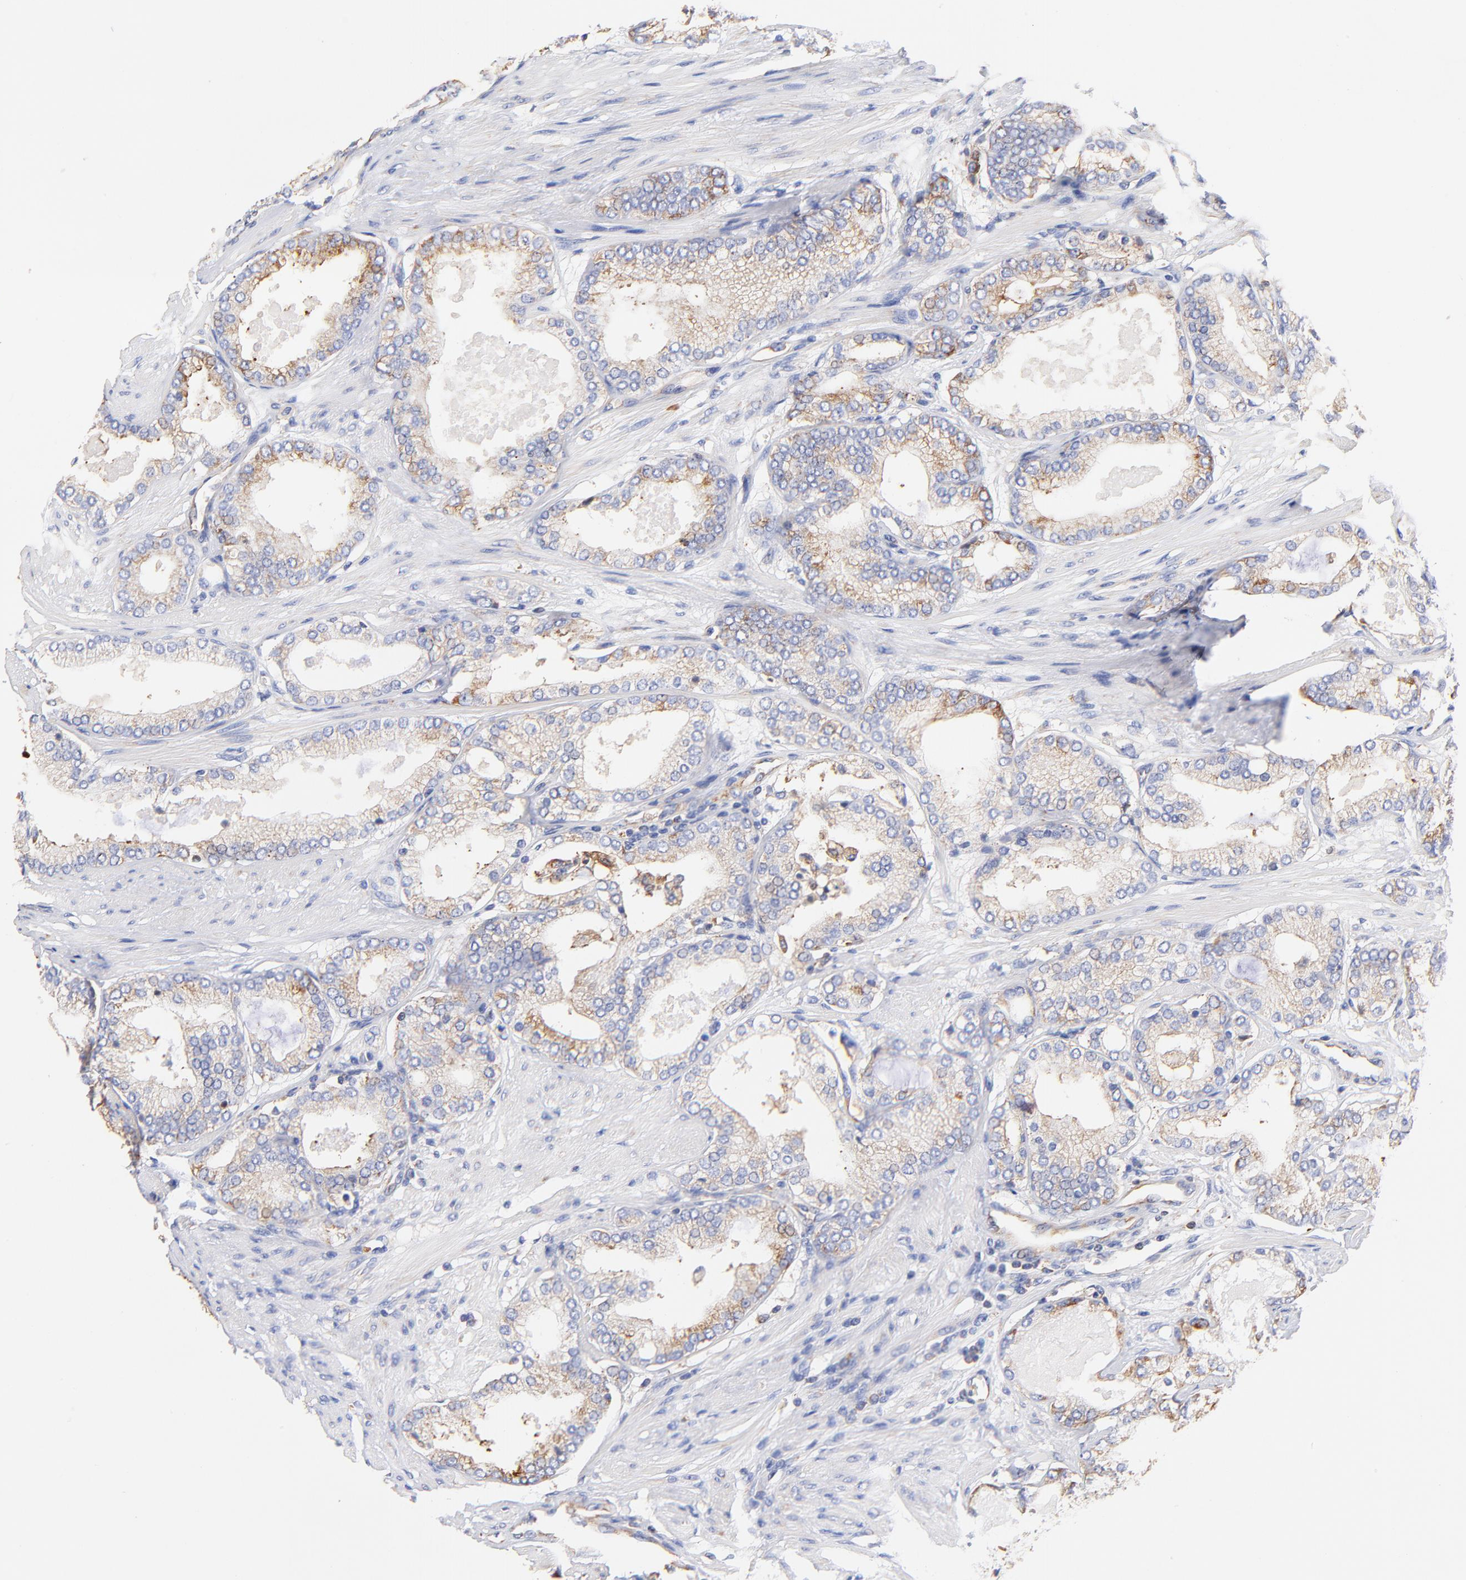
{"staining": {"intensity": "weak", "quantity": "<25%", "location": "cytoplasmic/membranous"}, "tissue": "prostate cancer", "cell_type": "Tumor cells", "image_type": "cancer", "snomed": [{"axis": "morphology", "description": "Adenocarcinoma, High grade"}, {"axis": "topography", "description": "Prostate"}], "caption": "Immunohistochemical staining of human prostate cancer shows no significant expression in tumor cells.", "gene": "RPL27", "patient": {"sex": "male", "age": 61}}